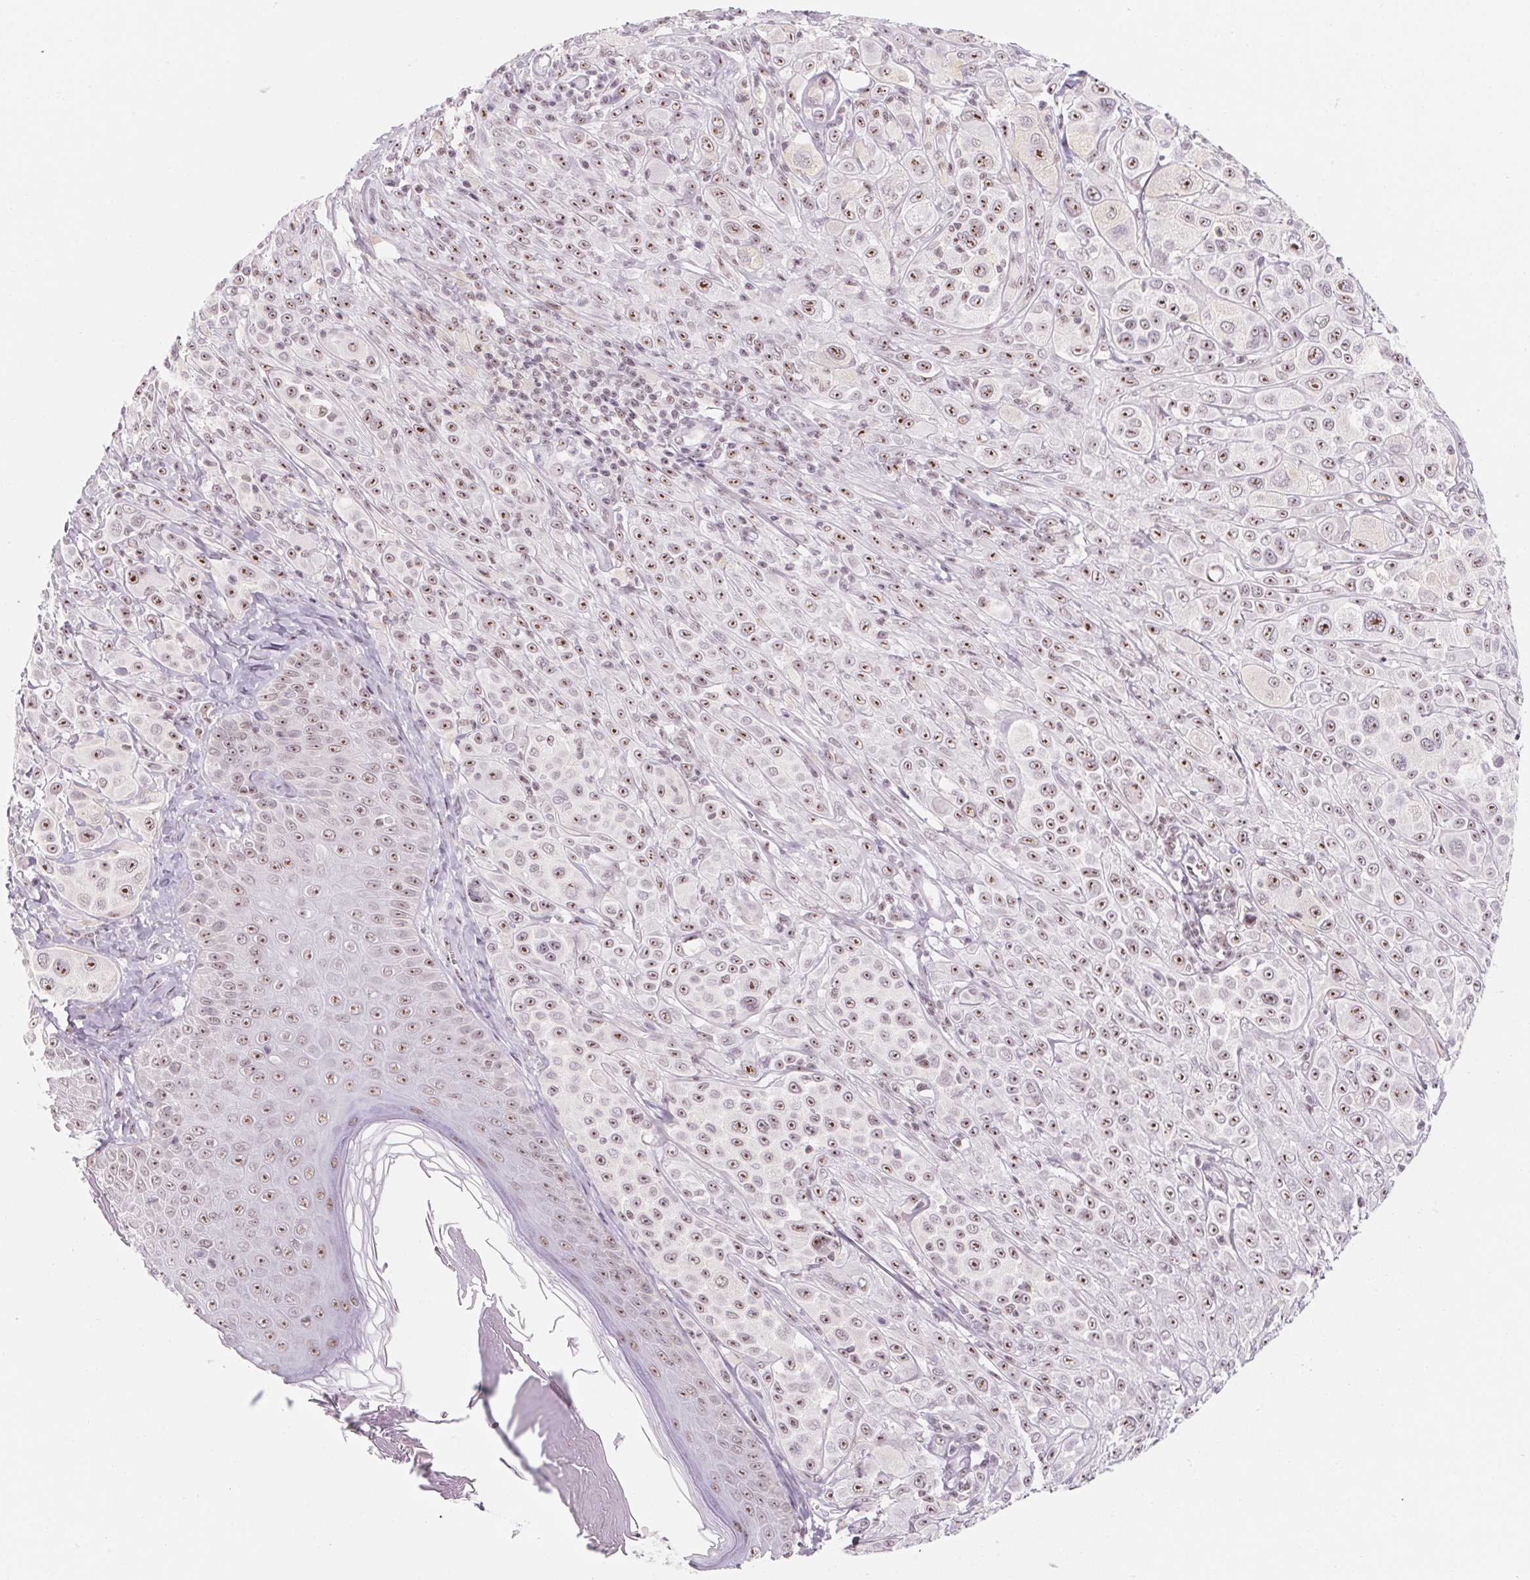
{"staining": {"intensity": "moderate", "quantity": ">75%", "location": "nuclear"}, "tissue": "melanoma", "cell_type": "Tumor cells", "image_type": "cancer", "snomed": [{"axis": "morphology", "description": "Malignant melanoma, NOS"}, {"axis": "topography", "description": "Skin"}], "caption": "Immunohistochemical staining of malignant melanoma displays medium levels of moderate nuclear protein staining in approximately >75% of tumor cells.", "gene": "ZIC4", "patient": {"sex": "male", "age": 67}}